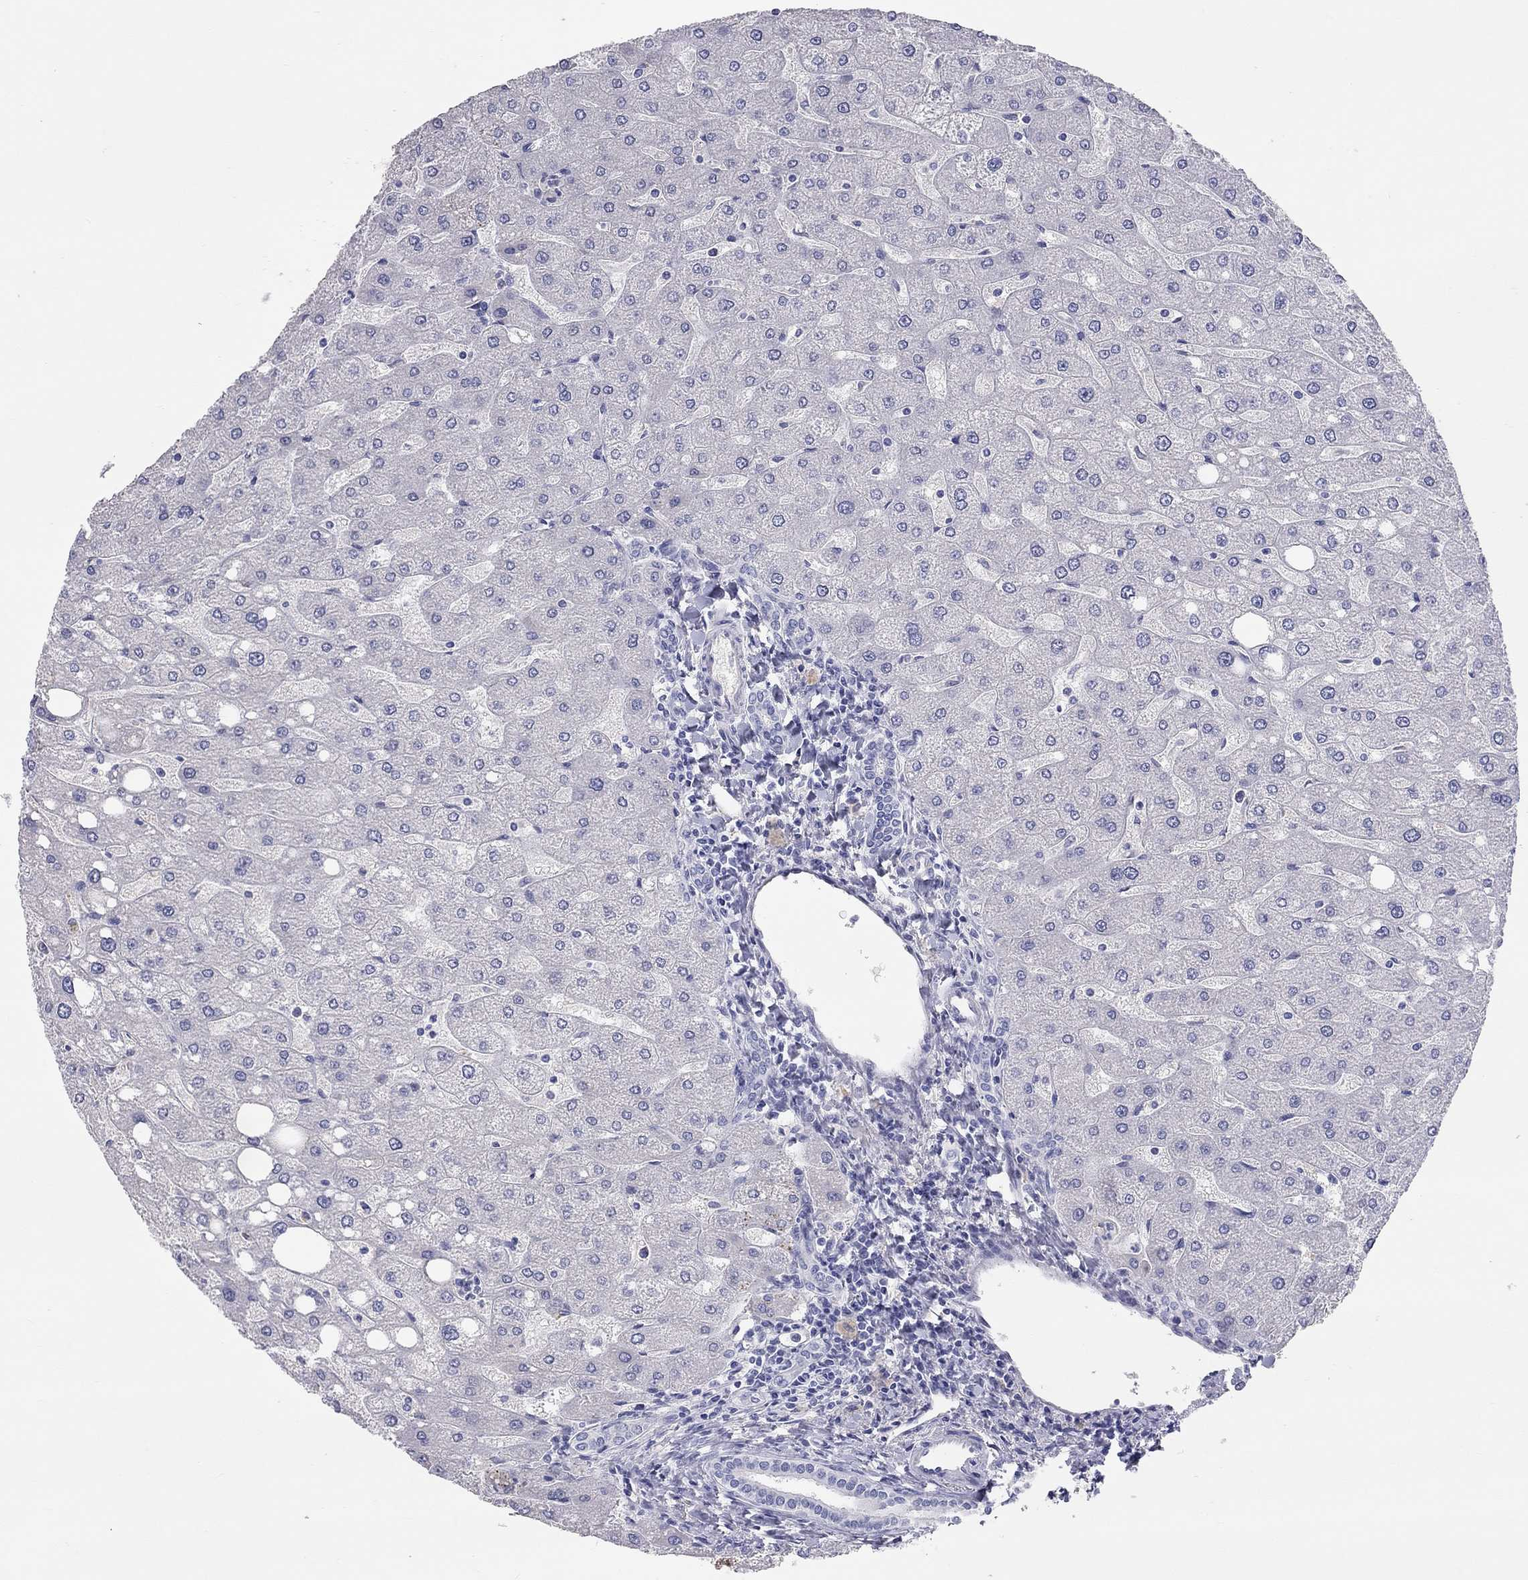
{"staining": {"intensity": "negative", "quantity": "none", "location": "none"}, "tissue": "liver", "cell_type": "Cholangiocytes", "image_type": "normal", "snomed": [{"axis": "morphology", "description": "Normal tissue, NOS"}, {"axis": "topography", "description": "Liver"}], "caption": "Immunohistochemical staining of unremarkable liver shows no significant staining in cholangiocytes. (DAB (3,3'-diaminobenzidine) IHC, high magnification).", "gene": "ST7L", "patient": {"sex": "male", "age": 67}}